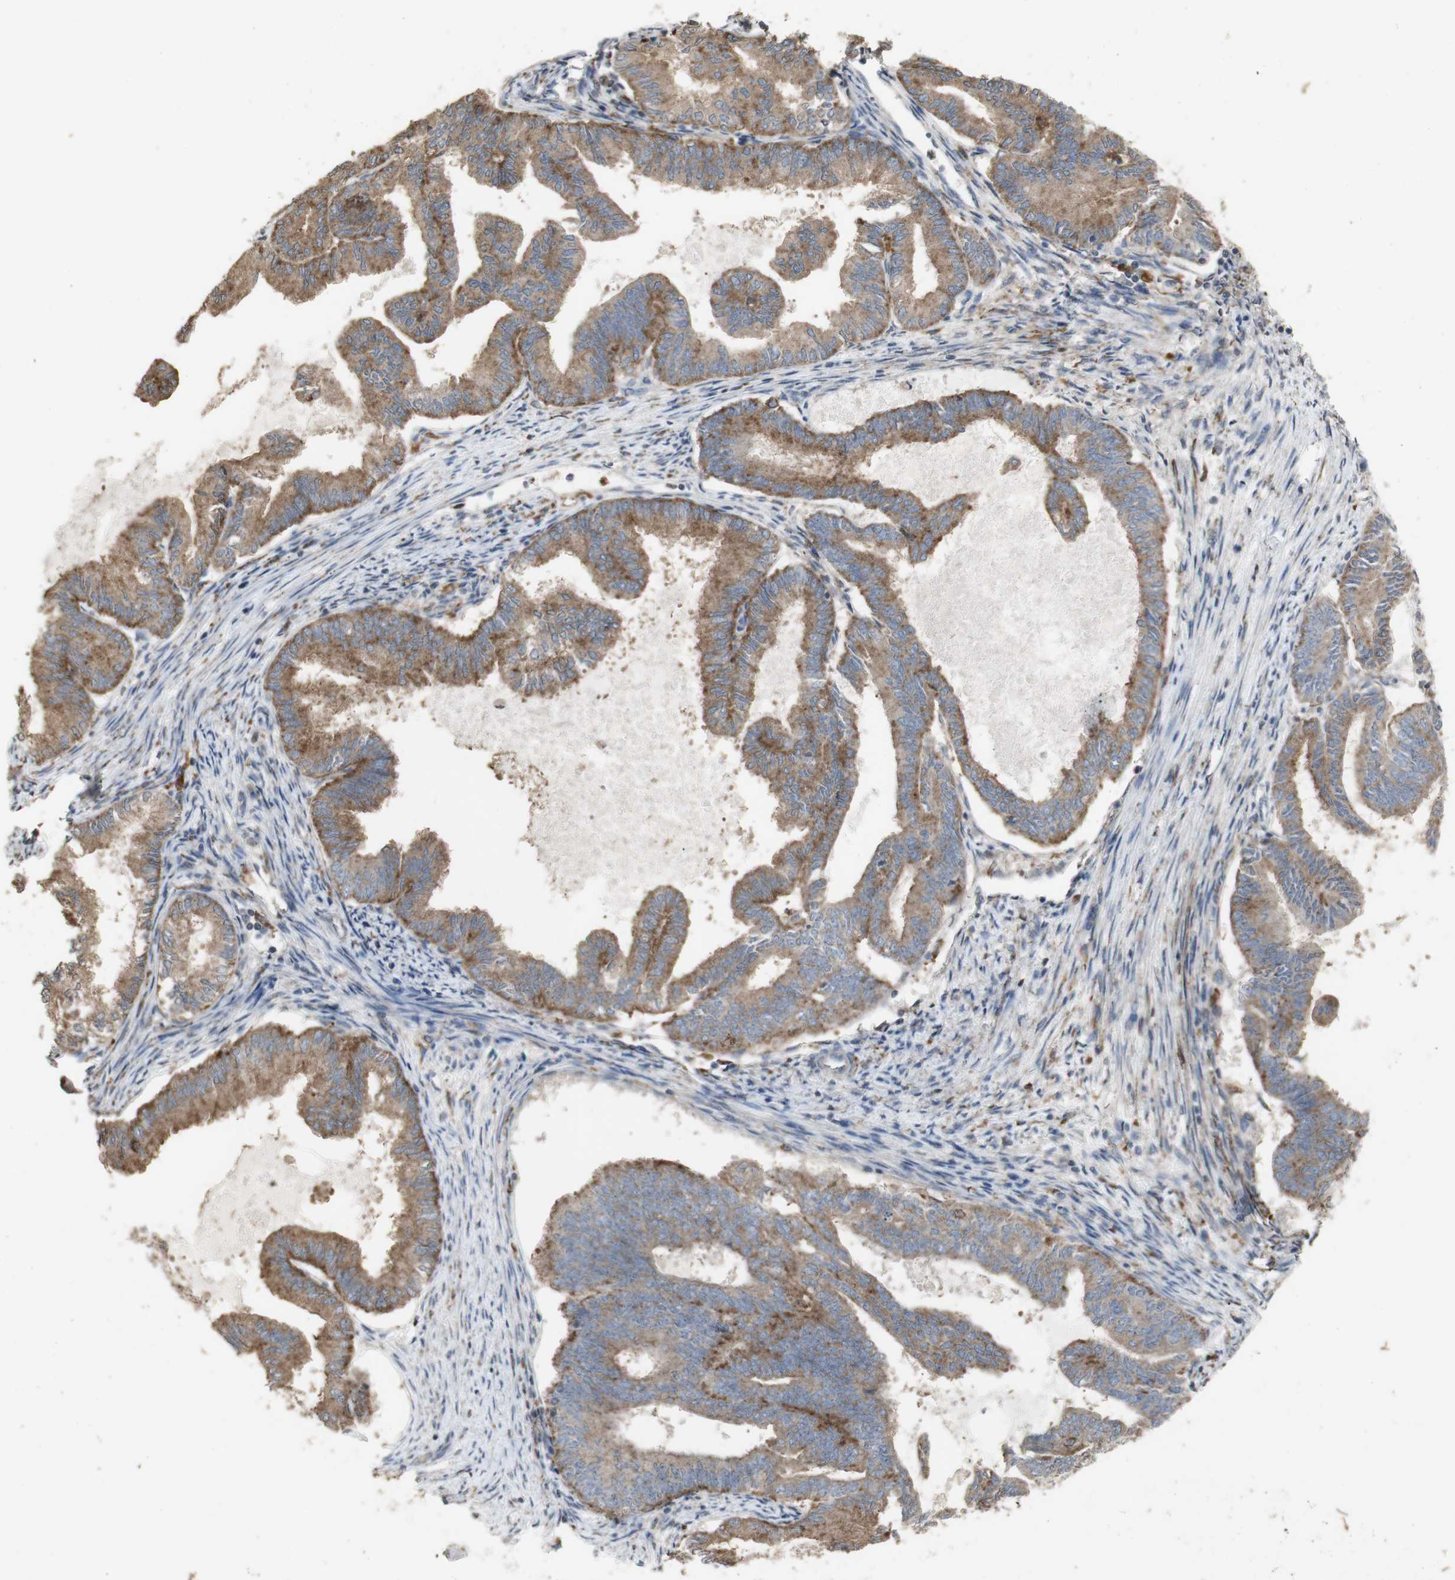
{"staining": {"intensity": "moderate", "quantity": ">75%", "location": "cytoplasmic/membranous"}, "tissue": "endometrial cancer", "cell_type": "Tumor cells", "image_type": "cancer", "snomed": [{"axis": "morphology", "description": "Adenocarcinoma, NOS"}, {"axis": "topography", "description": "Endometrium"}], "caption": "Immunohistochemistry (IHC) of human adenocarcinoma (endometrial) demonstrates medium levels of moderate cytoplasmic/membranous positivity in approximately >75% of tumor cells.", "gene": "ATP6V1E1", "patient": {"sex": "female", "age": 86}}